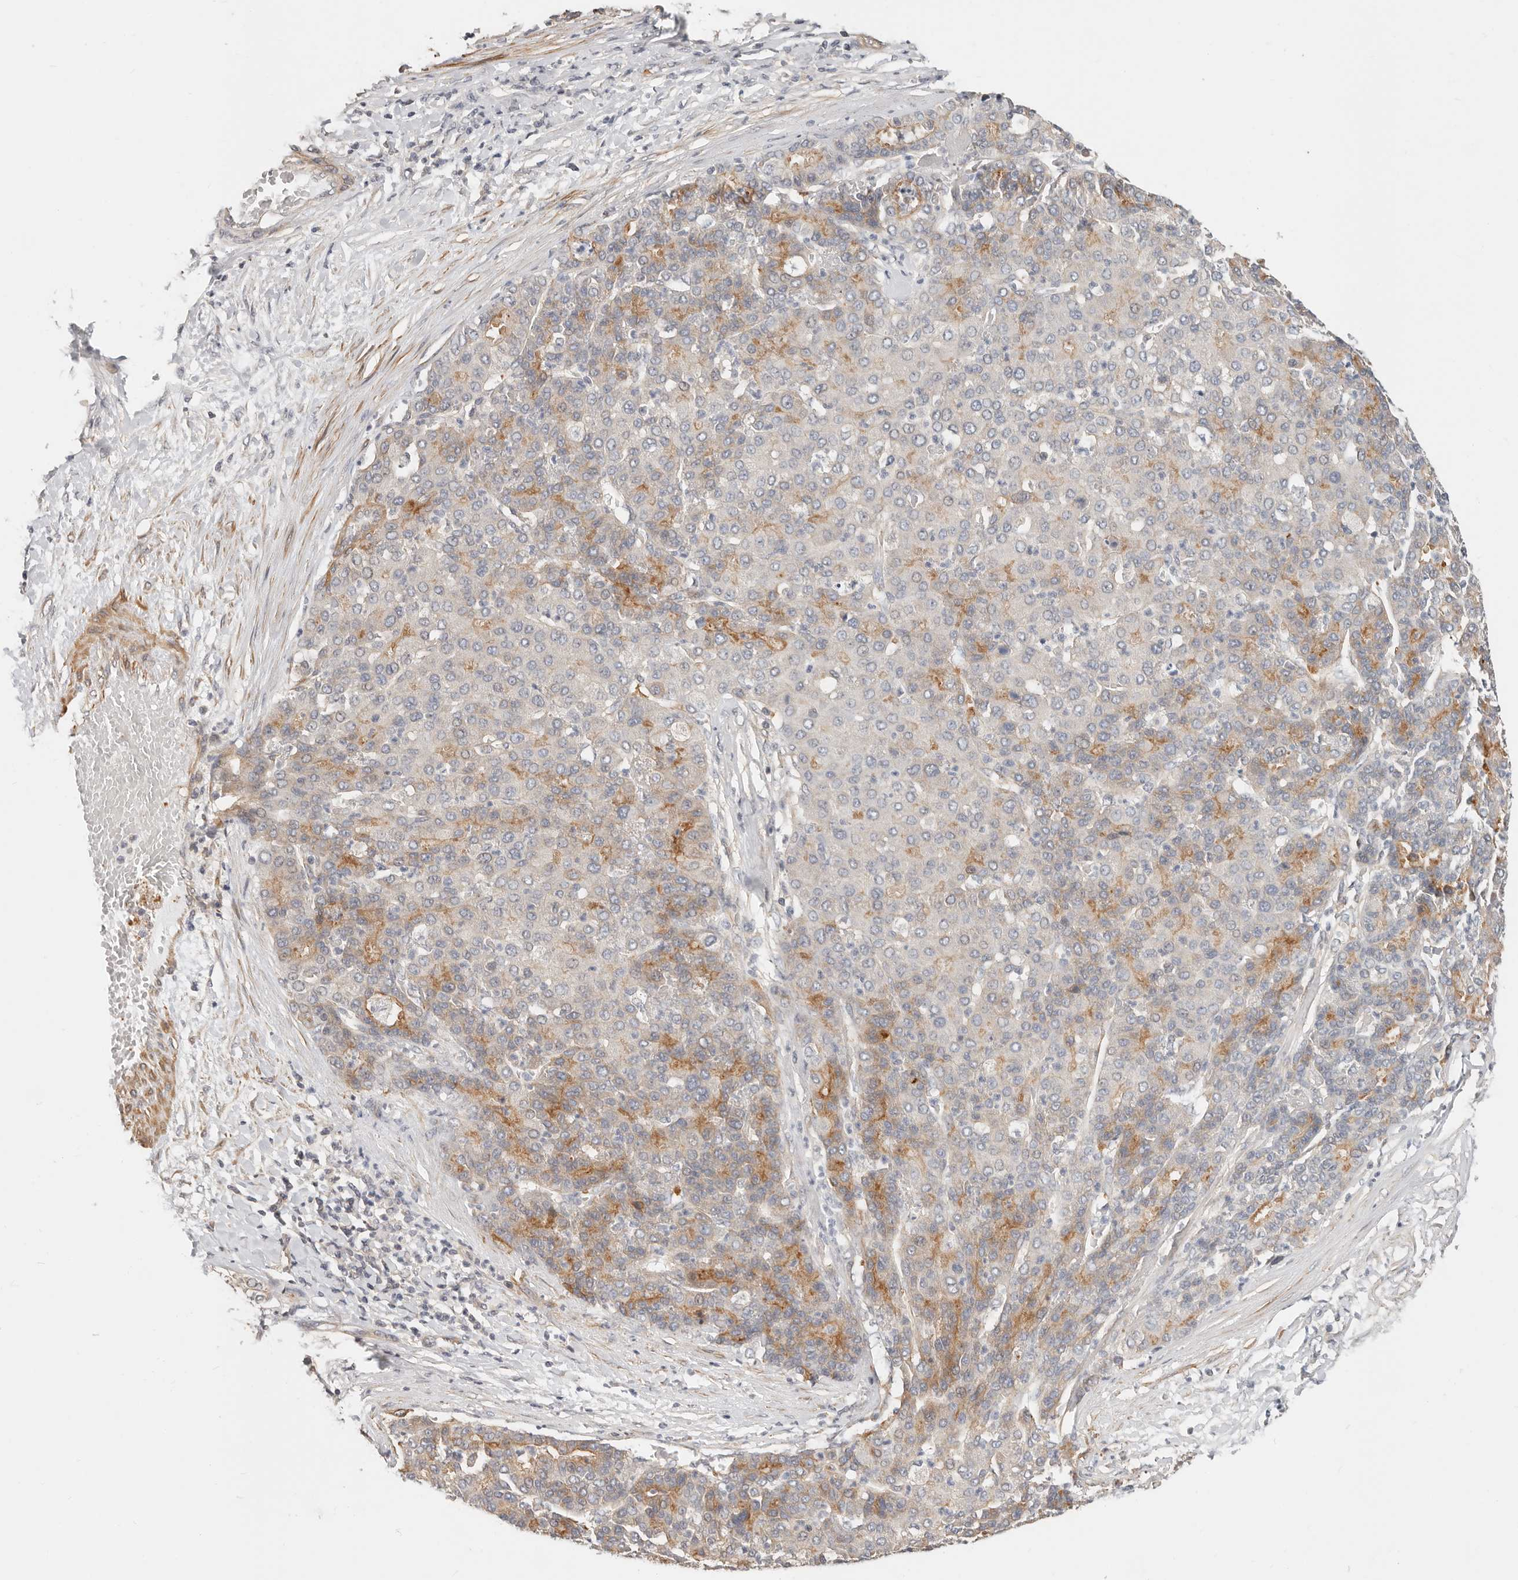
{"staining": {"intensity": "moderate", "quantity": "<25%", "location": "cytoplasmic/membranous"}, "tissue": "liver cancer", "cell_type": "Tumor cells", "image_type": "cancer", "snomed": [{"axis": "morphology", "description": "Carcinoma, Hepatocellular, NOS"}, {"axis": "topography", "description": "Liver"}], "caption": "IHC (DAB) staining of hepatocellular carcinoma (liver) exhibits moderate cytoplasmic/membranous protein staining in approximately <25% of tumor cells.", "gene": "ZRANB1", "patient": {"sex": "male", "age": 65}}